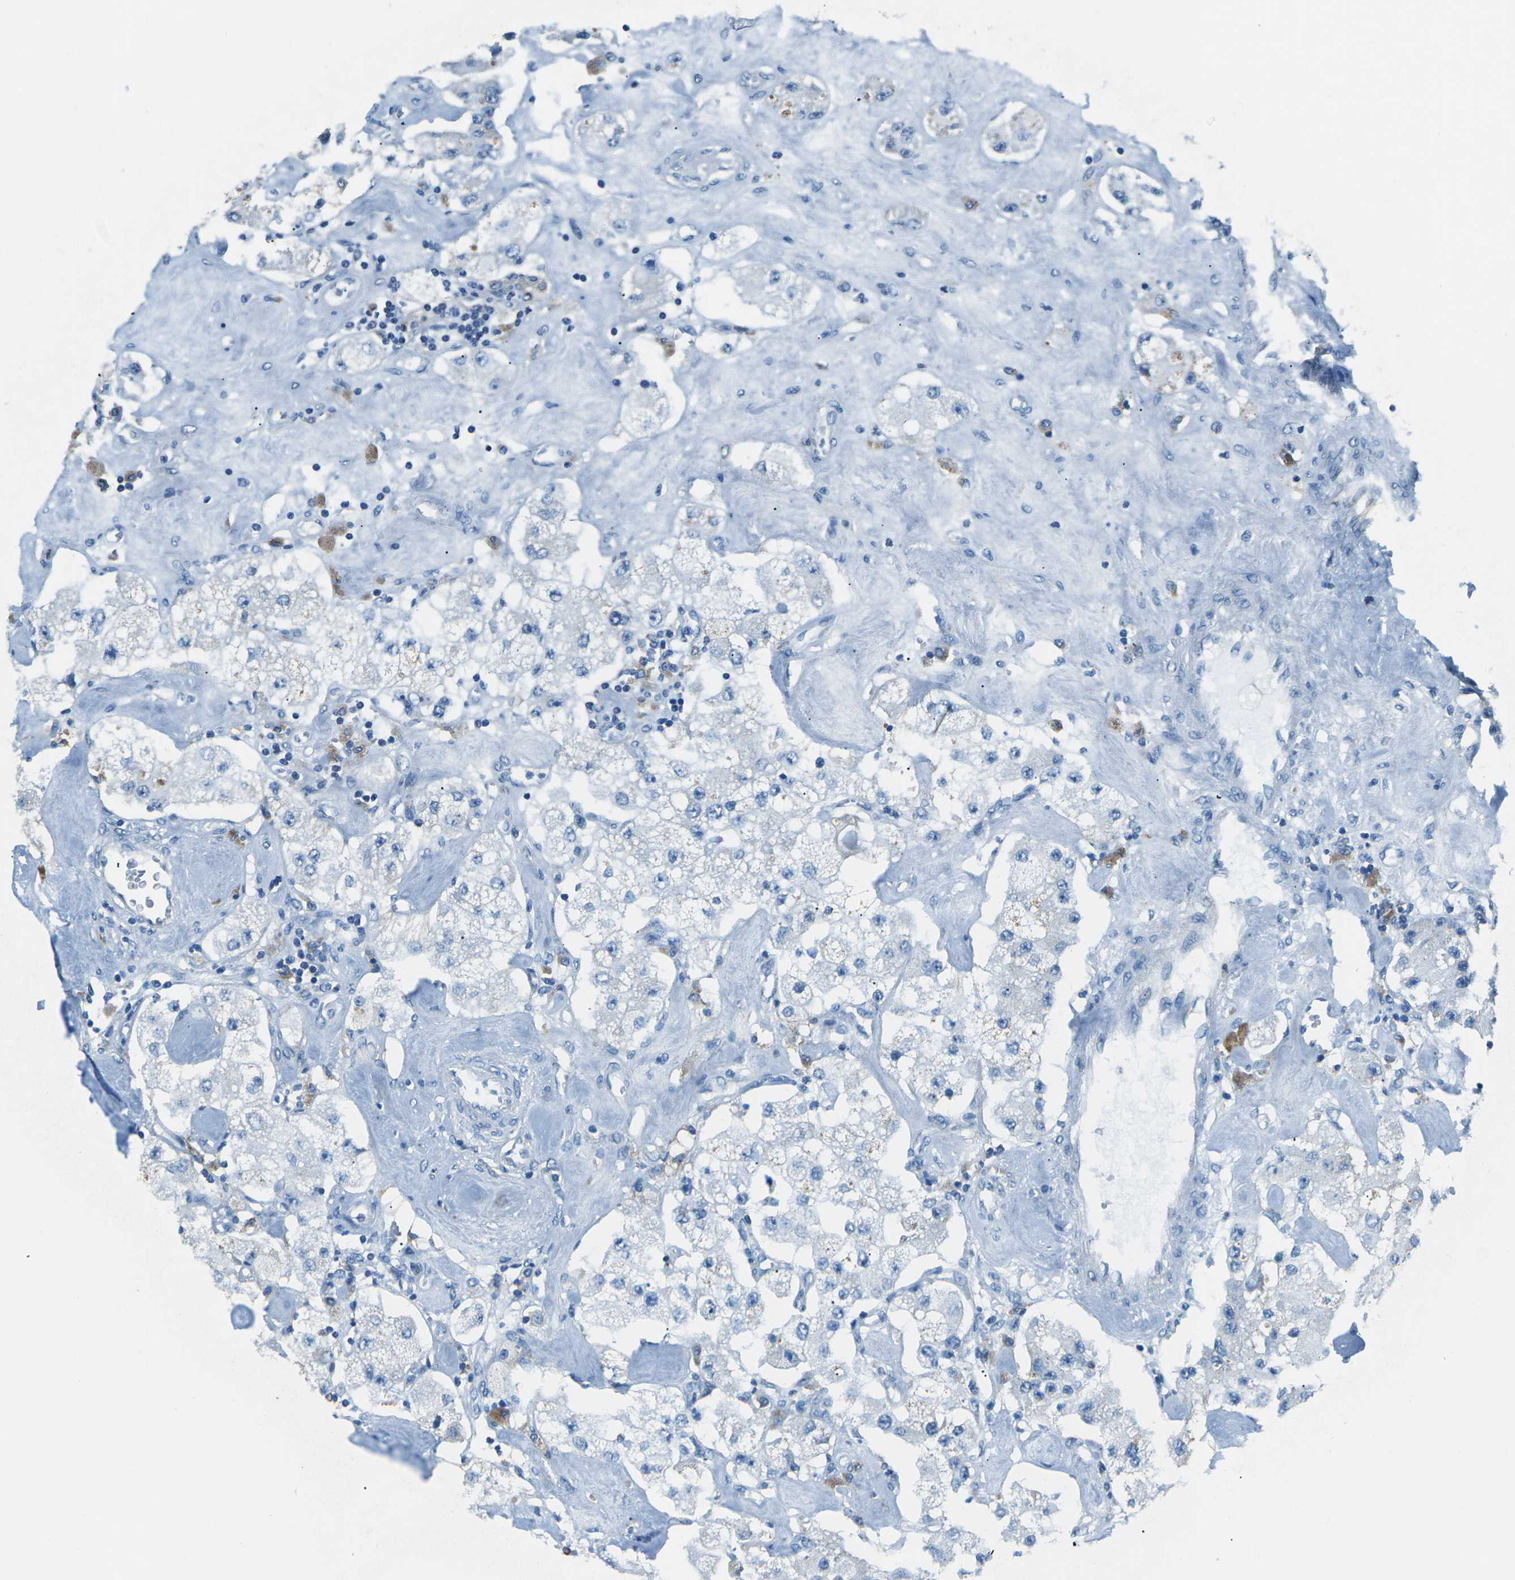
{"staining": {"intensity": "negative", "quantity": "none", "location": "none"}, "tissue": "carcinoid", "cell_type": "Tumor cells", "image_type": "cancer", "snomed": [{"axis": "morphology", "description": "Carcinoid, malignant, NOS"}, {"axis": "topography", "description": "Pancreas"}], "caption": "Tumor cells show no significant protein expression in carcinoid.", "gene": "CD1D", "patient": {"sex": "male", "age": 41}}